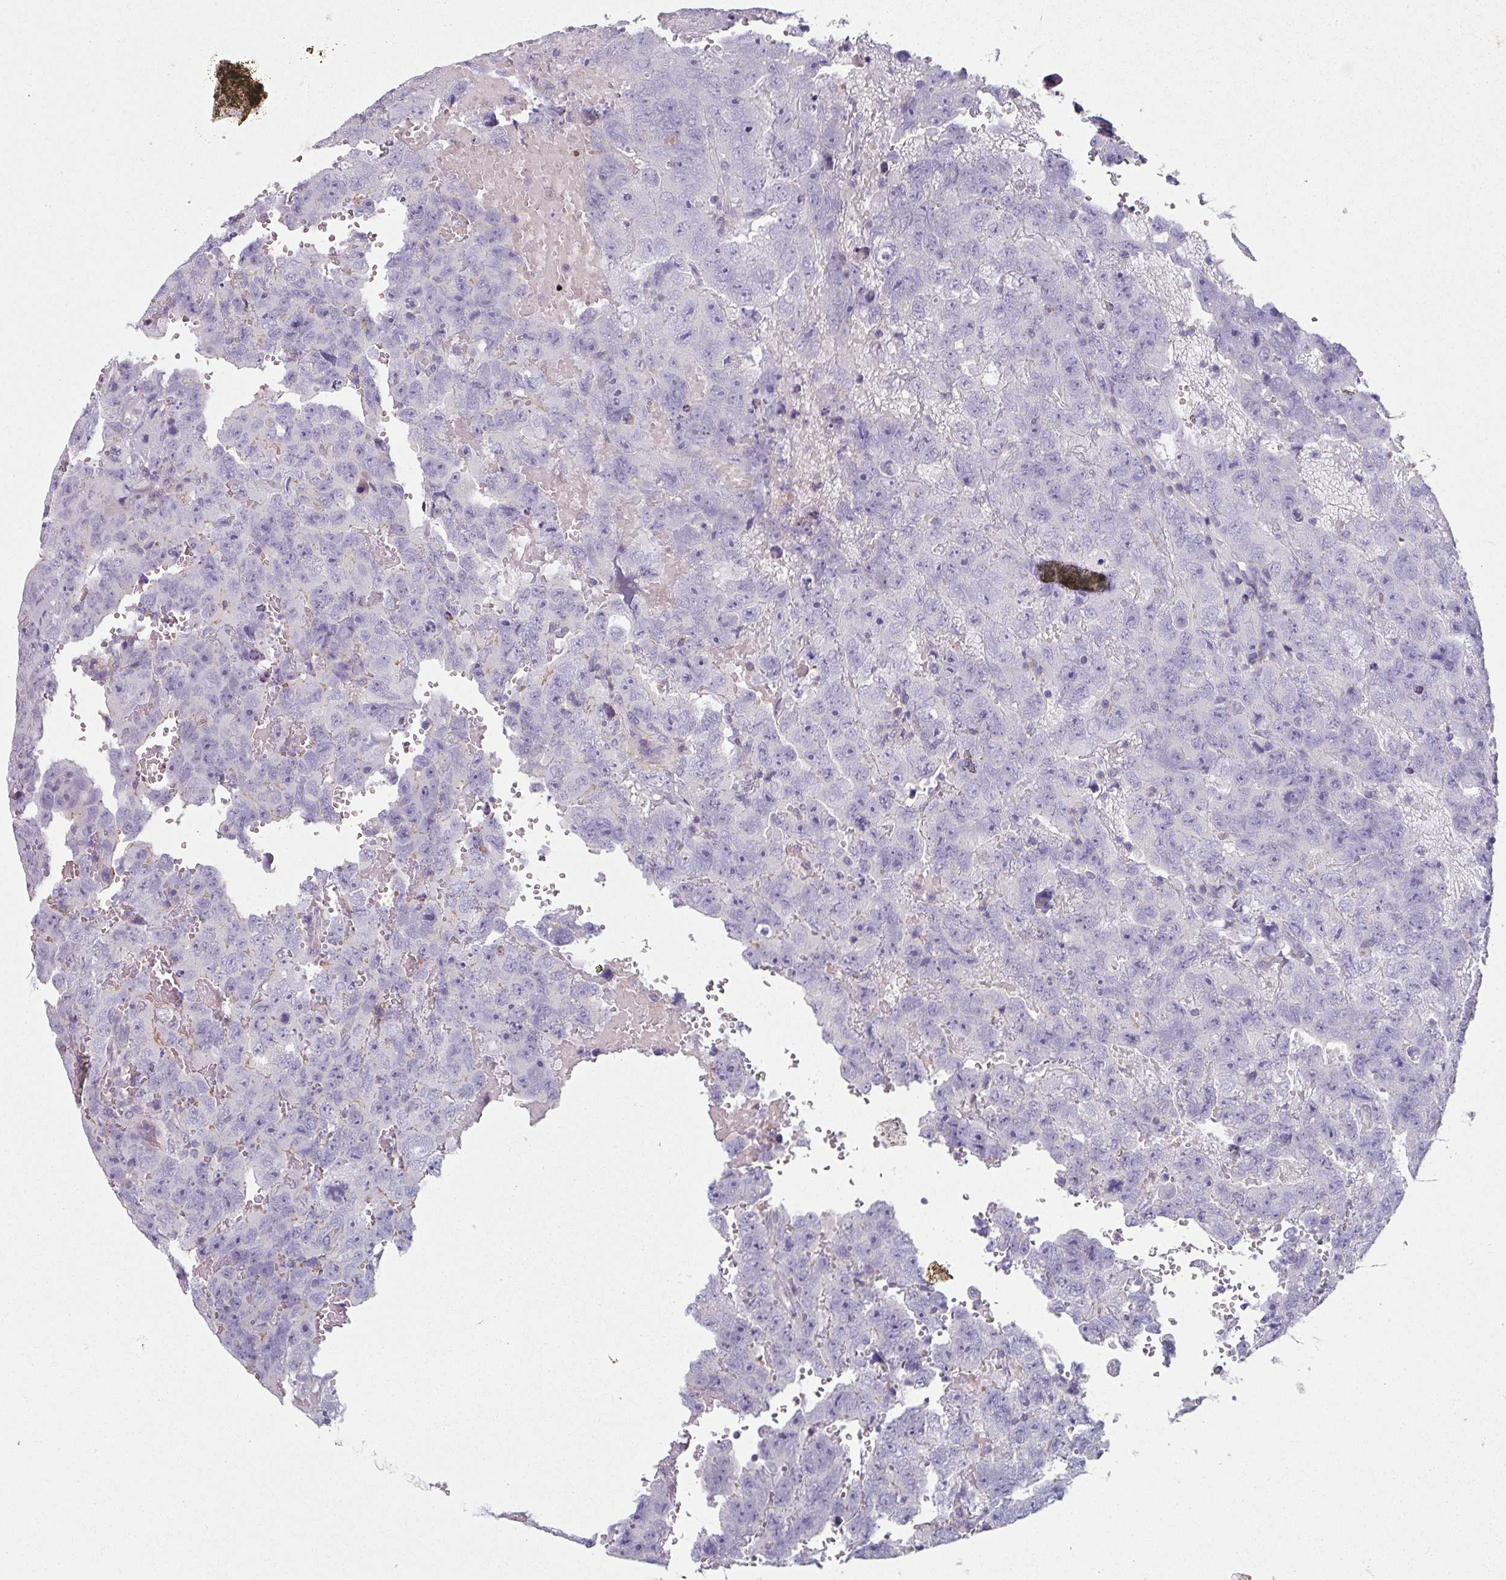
{"staining": {"intensity": "negative", "quantity": "none", "location": "none"}, "tissue": "testis cancer", "cell_type": "Tumor cells", "image_type": "cancer", "snomed": [{"axis": "morphology", "description": "Carcinoma, Embryonal, NOS"}, {"axis": "topography", "description": "Testis"}], "caption": "This is a histopathology image of IHC staining of embryonal carcinoma (testis), which shows no expression in tumor cells.", "gene": "TMEM132A", "patient": {"sex": "male", "age": 45}}